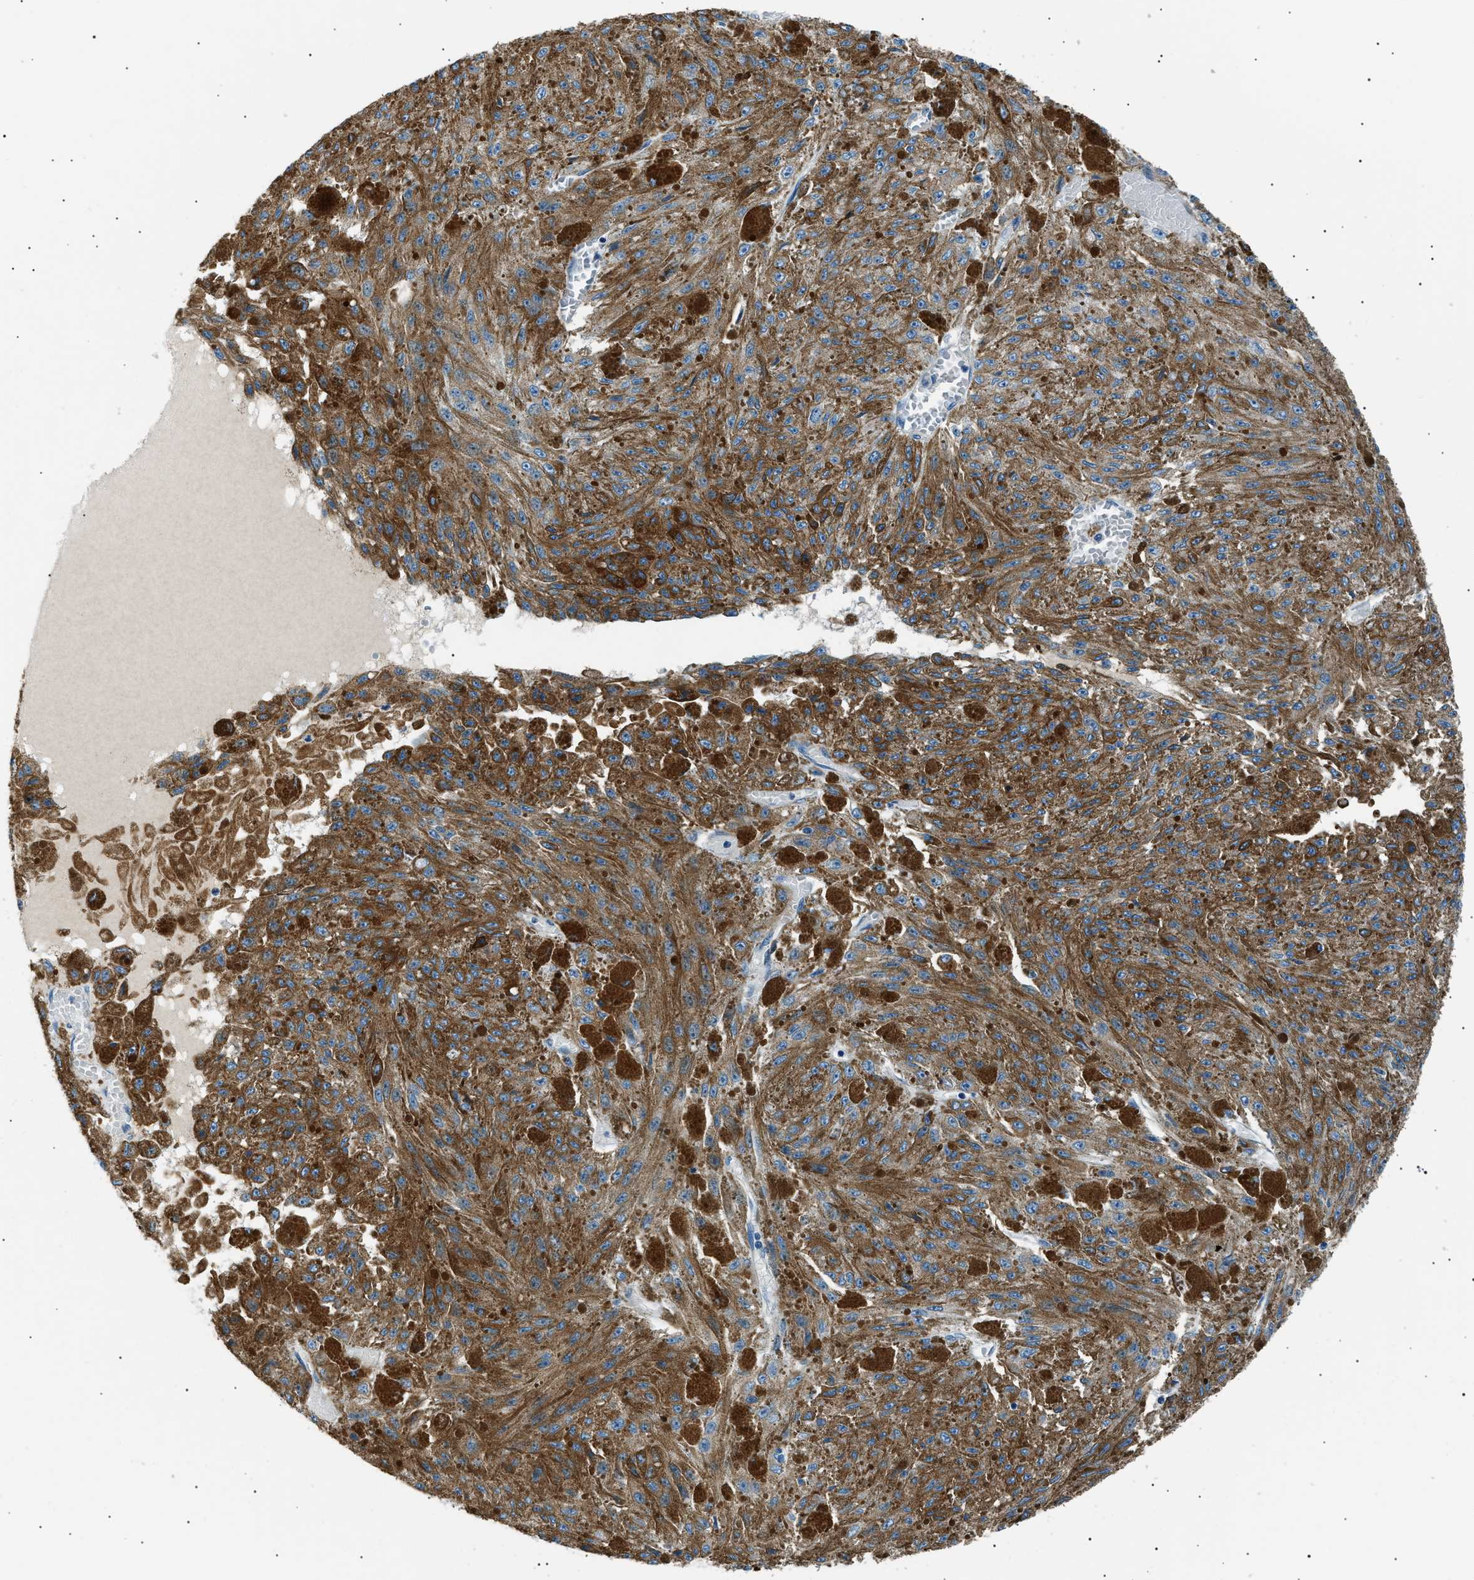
{"staining": {"intensity": "weak", "quantity": ">75%", "location": "cytoplasmic/membranous"}, "tissue": "melanoma", "cell_type": "Tumor cells", "image_type": "cancer", "snomed": [{"axis": "morphology", "description": "Malignant melanoma, NOS"}, {"axis": "topography", "description": "Other"}], "caption": "Melanoma stained with a protein marker displays weak staining in tumor cells.", "gene": "LRRC37B", "patient": {"sex": "male", "age": 79}}